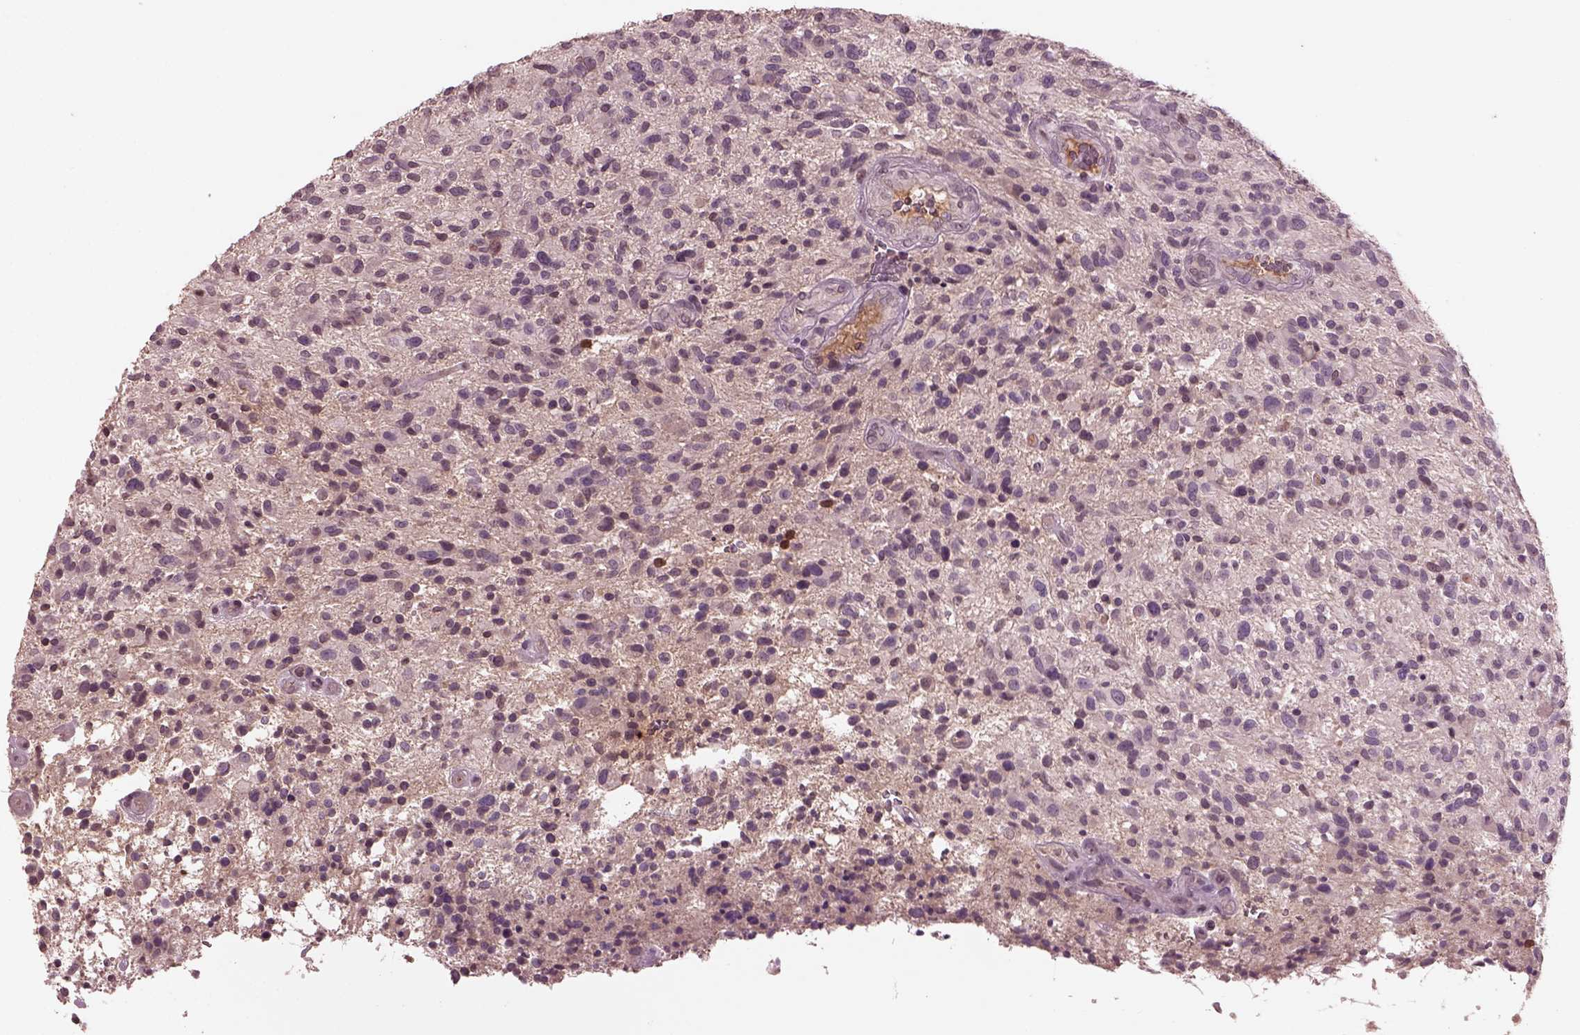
{"staining": {"intensity": "negative", "quantity": "none", "location": "none"}, "tissue": "glioma", "cell_type": "Tumor cells", "image_type": "cancer", "snomed": [{"axis": "morphology", "description": "Glioma, malignant, High grade"}, {"axis": "topography", "description": "Brain"}], "caption": "DAB immunohistochemical staining of human glioma reveals no significant expression in tumor cells. The staining was performed using DAB to visualize the protein expression in brown, while the nuclei were stained in blue with hematoxylin (Magnification: 20x).", "gene": "PTX4", "patient": {"sex": "male", "age": 47}}